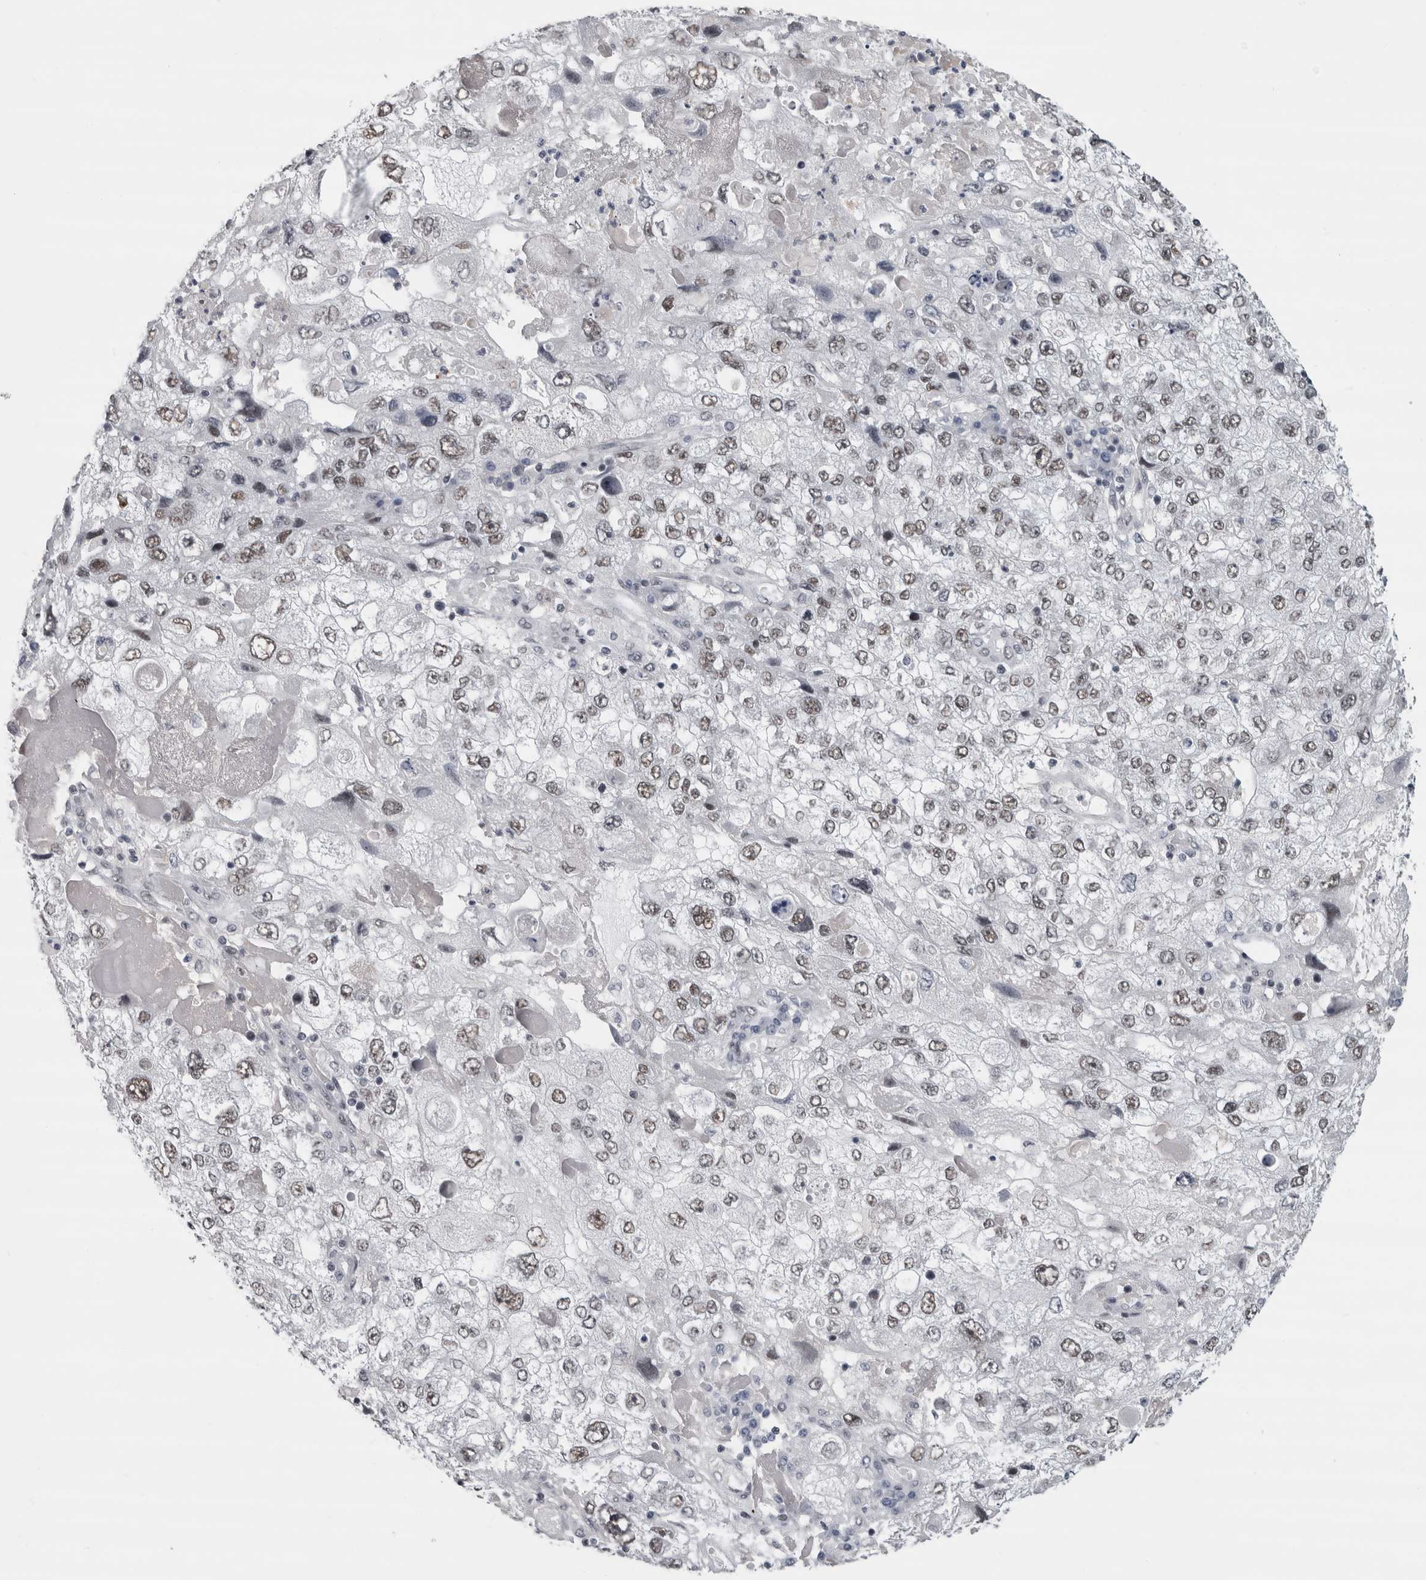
{"staining": {"intensity": "weak", "quantity": ">75%", "location": "nuclear"}, "tissue": "endometrial cancer", "cell_type": "Tumor cells", "image_type": "cancer", "snomed": [{"axis": "morphology", "description": "Adenocarcinoma, NOS"}, {"axis": "topography", "description": "Endometrium"}], "caption": "Adenocarcinoma (endometrial) was stained to show a protein in brown. There is low levels of weak nuclear positivity in about >75% of tumor cells.", "gene": "ARID4B", "patient": {"sex": "female", "age": 49}}